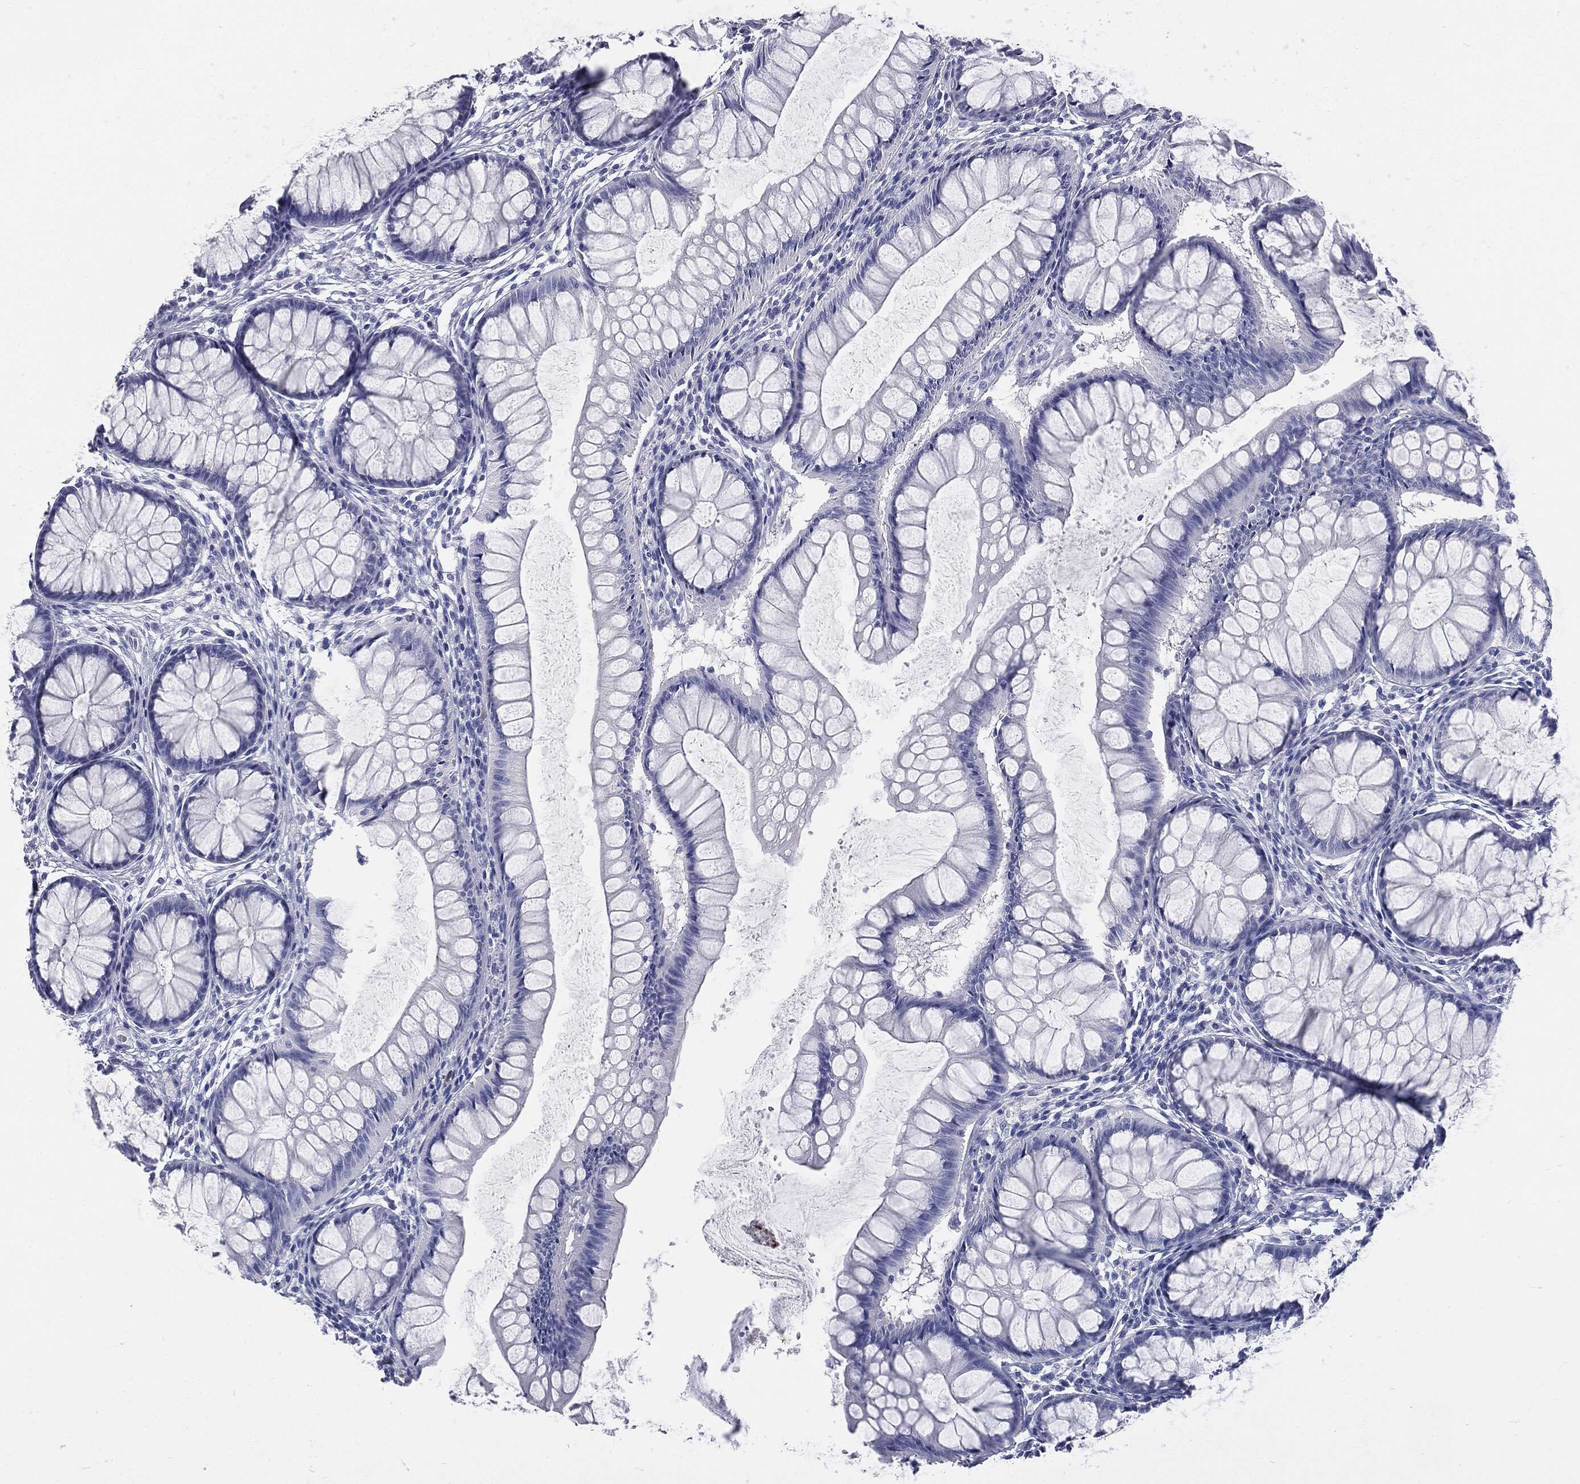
{"staining": {"intensity": "negative", "quantity": "none", "location": "none"}, "tissue": "colon", "cell_type": "Endothelial cells", "image_type": "normal", "snomed": [{"axis": "morphology", "description": "Normal tissue, NOS"}, {"axis": "topography", "description": "Colon"}], "caption": "High magnification brightfield microscopy of benign colon stained with DAB (3,3'-diaminobenzidine) (brown) and counterstained with hematoxylin (blue): endothelial cells show no significant expression. (DAB immunohistochemistry with hematoxylin counter stain).", "gene": "CUZD1", "patient": {"sex": "female", "age": 65}}